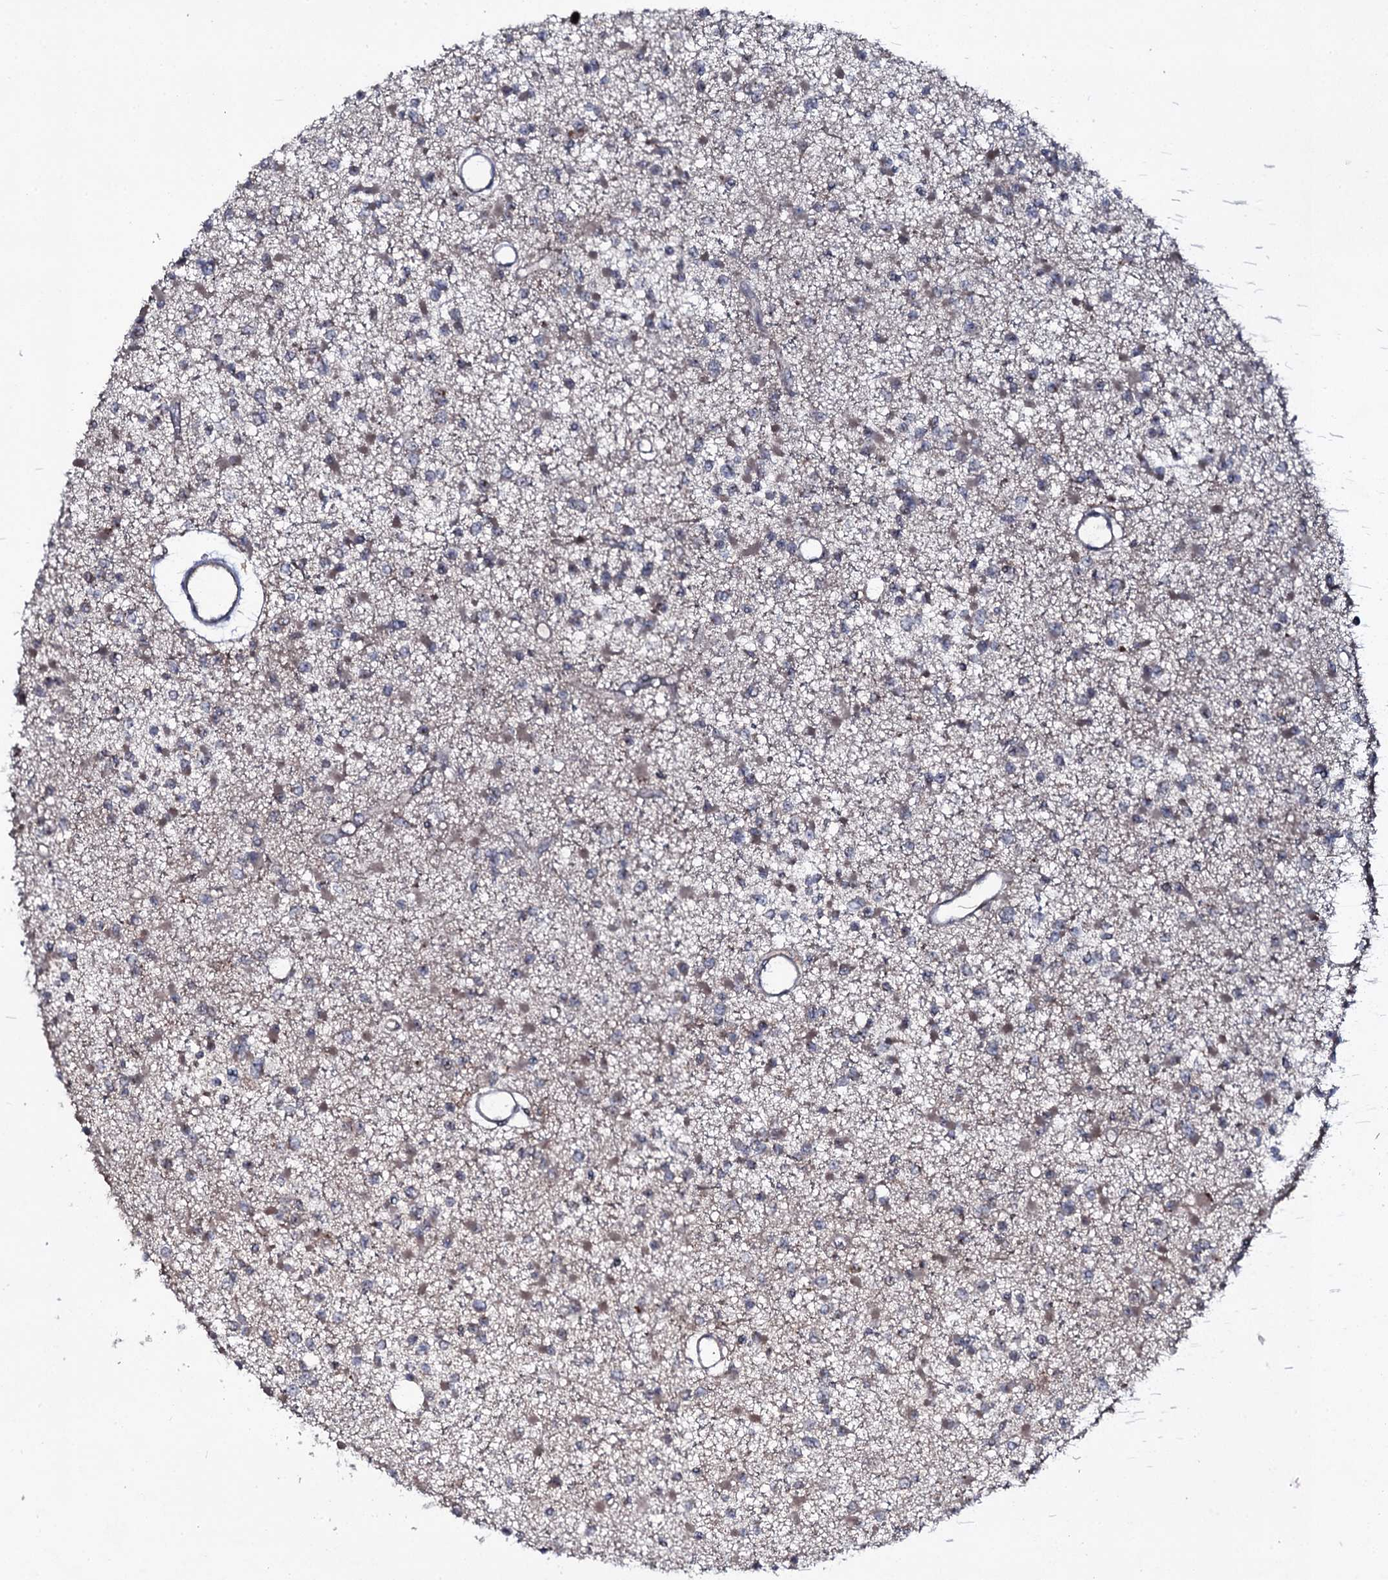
{"staining": {"intensity": "weak", "quantity": "25%-75%", "location": "cytoplasmic/membranous"}, "tissue": "glioma", "cell_type": "Tumor cells", "image_type": "cancer", "snomed": [{"axis": "morphology", "description": "Glioma, malignant, Low grade"}, {"axis": "topography", "description": "Brain"}], "caption": "Weak cytoplasmic/membranous staining for a protein is appreciated in approximately 25%-75% of tumor cells of glioma using IHC.", "gene": "SNAP23", "patient": {"sex": "female", "age": 22}}